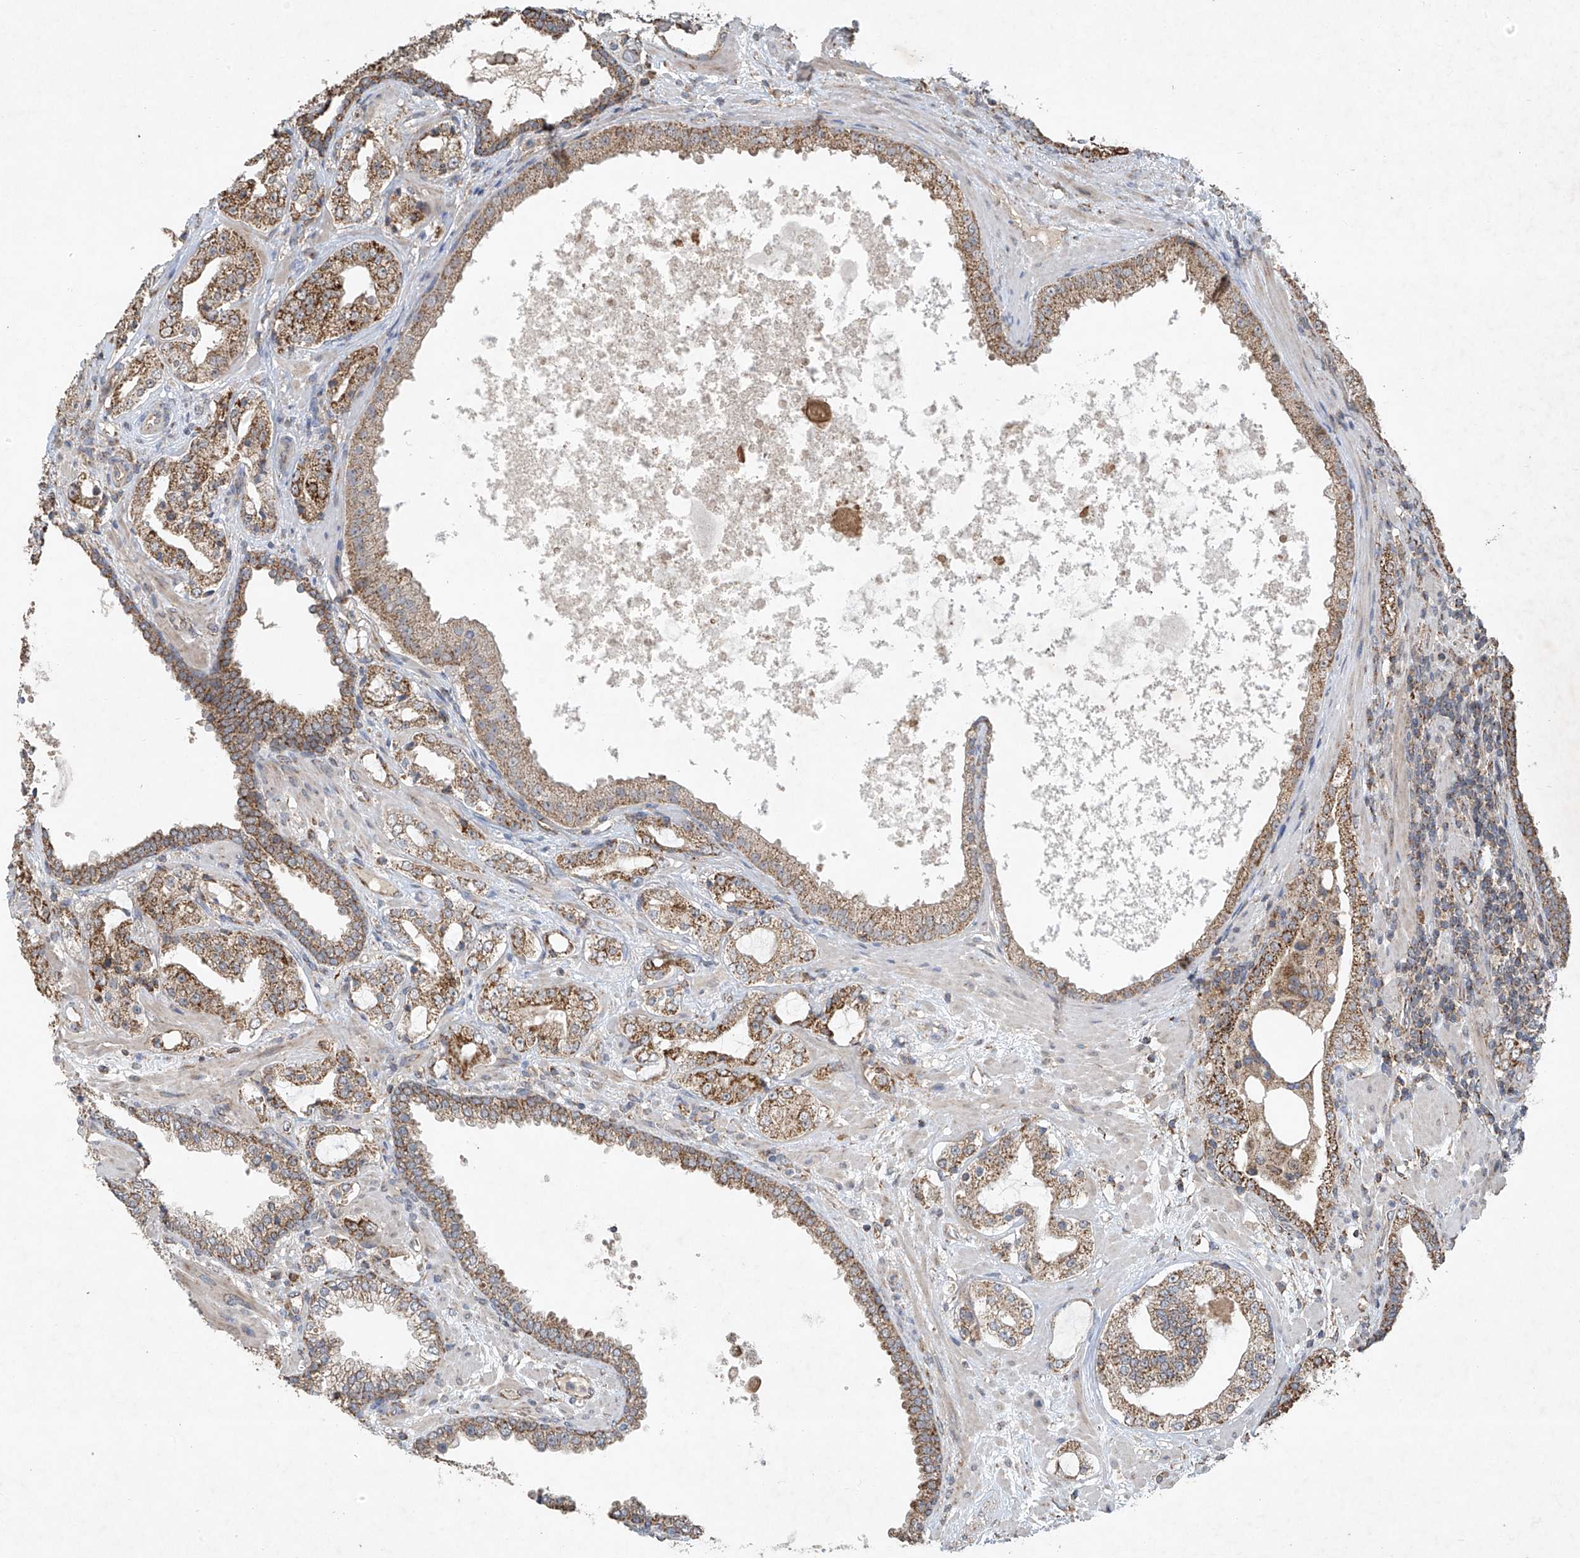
{"staining": {"intensity": "moderate", "quantity": ">75%", "location": "cytoplasmic/membranous"}, "tissue": "prostate cancer", "cell_type": "Tumor cells", "image_type": "cancer", "snomed": [{"axis": "morphology", "description": "Adenocarcinoma, High grade"}, {"axis": "topography", "description": "Prostate"}], "caption": "A brown stain highlights moderate cytoplasmic/membranous staining of a protein in human prostate cancer tumor cells.", "gene": "UQCC1", "patient": {"sex": "male", "age": 64}}